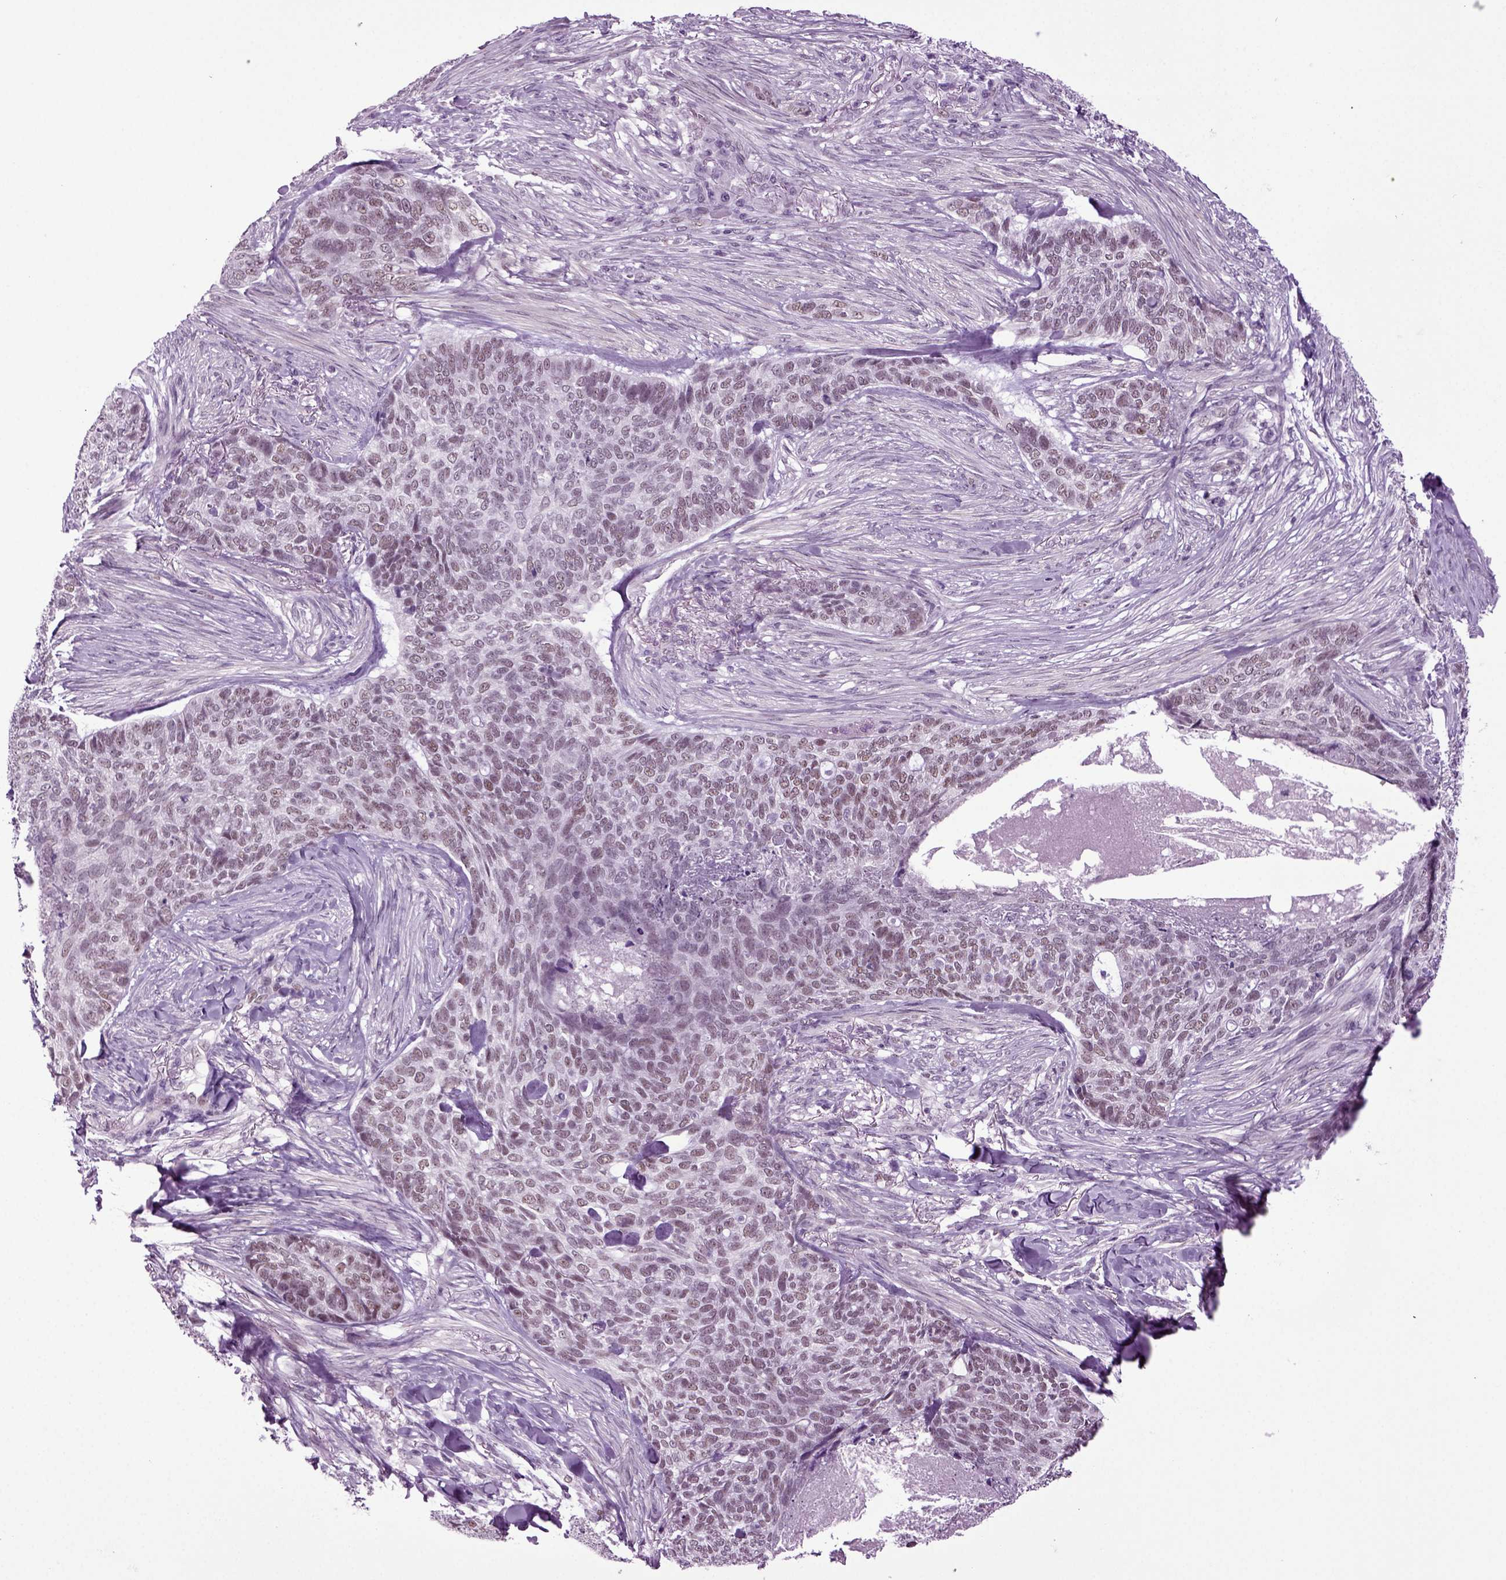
{"staining": {"intensity": "moderate", "quantity": "25%-75%", "location": "nuclear"}, "tissue": "skin cancer", "cell_type": "Tumor cells", "image_type": "cancer", "snomed": [{"axis": "morphology", "description": "Basal cell carcinoma"}, {"axis": "topography", "description": "Skin"}], "caption": "IHC image of human basal cell carcinoma (skin) stained for a protein (brown), which shows medium levels of moderate nuclear positivity in approximately 25%-75% of tumor cells.", "gene": "RFX3", "patient": {"sex": "female", "age": 69}}